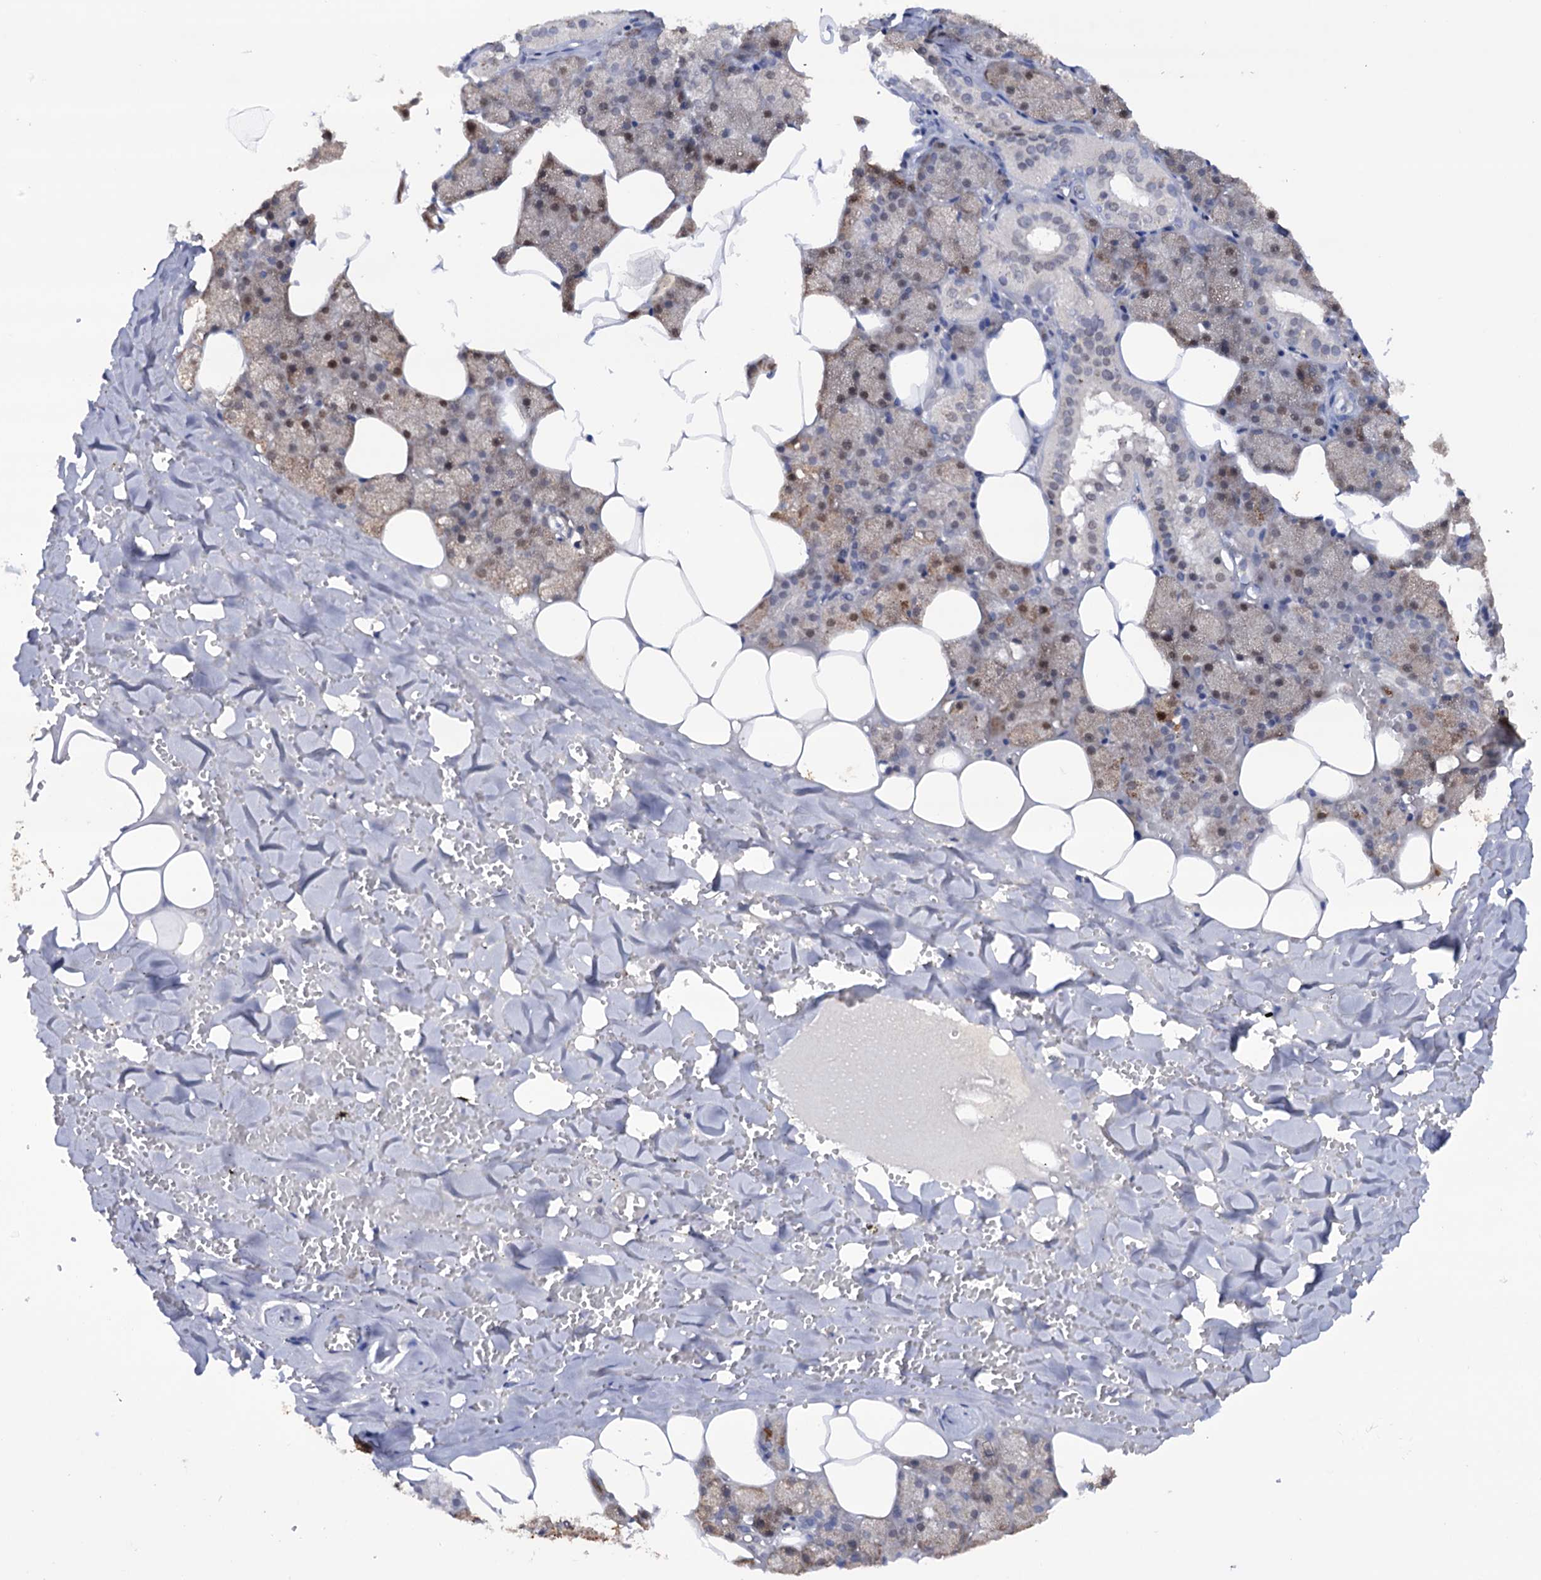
{"staining": {"intensity": "moderate", "quantity": "25%-75%", "location": "cytoplasmic/membranous,nuclear"}, "tissue": "salivary gland", "cell_type": "Glandular cells", "image_type": "normal", "snomed": [{"axis": "morphology", "description": "Normal tissue, NOS"}, {"axis": "topography", "description": "Salivary gland"}], "caption": "Glandular cells display medium levels of moderate cytoplasmic/membranous,nuclear expression in about 25%-75% of cells in unremarkable human salivary gland.", "gene": "TBC1D12", "patient": {"sex": "male", "age": 62}}